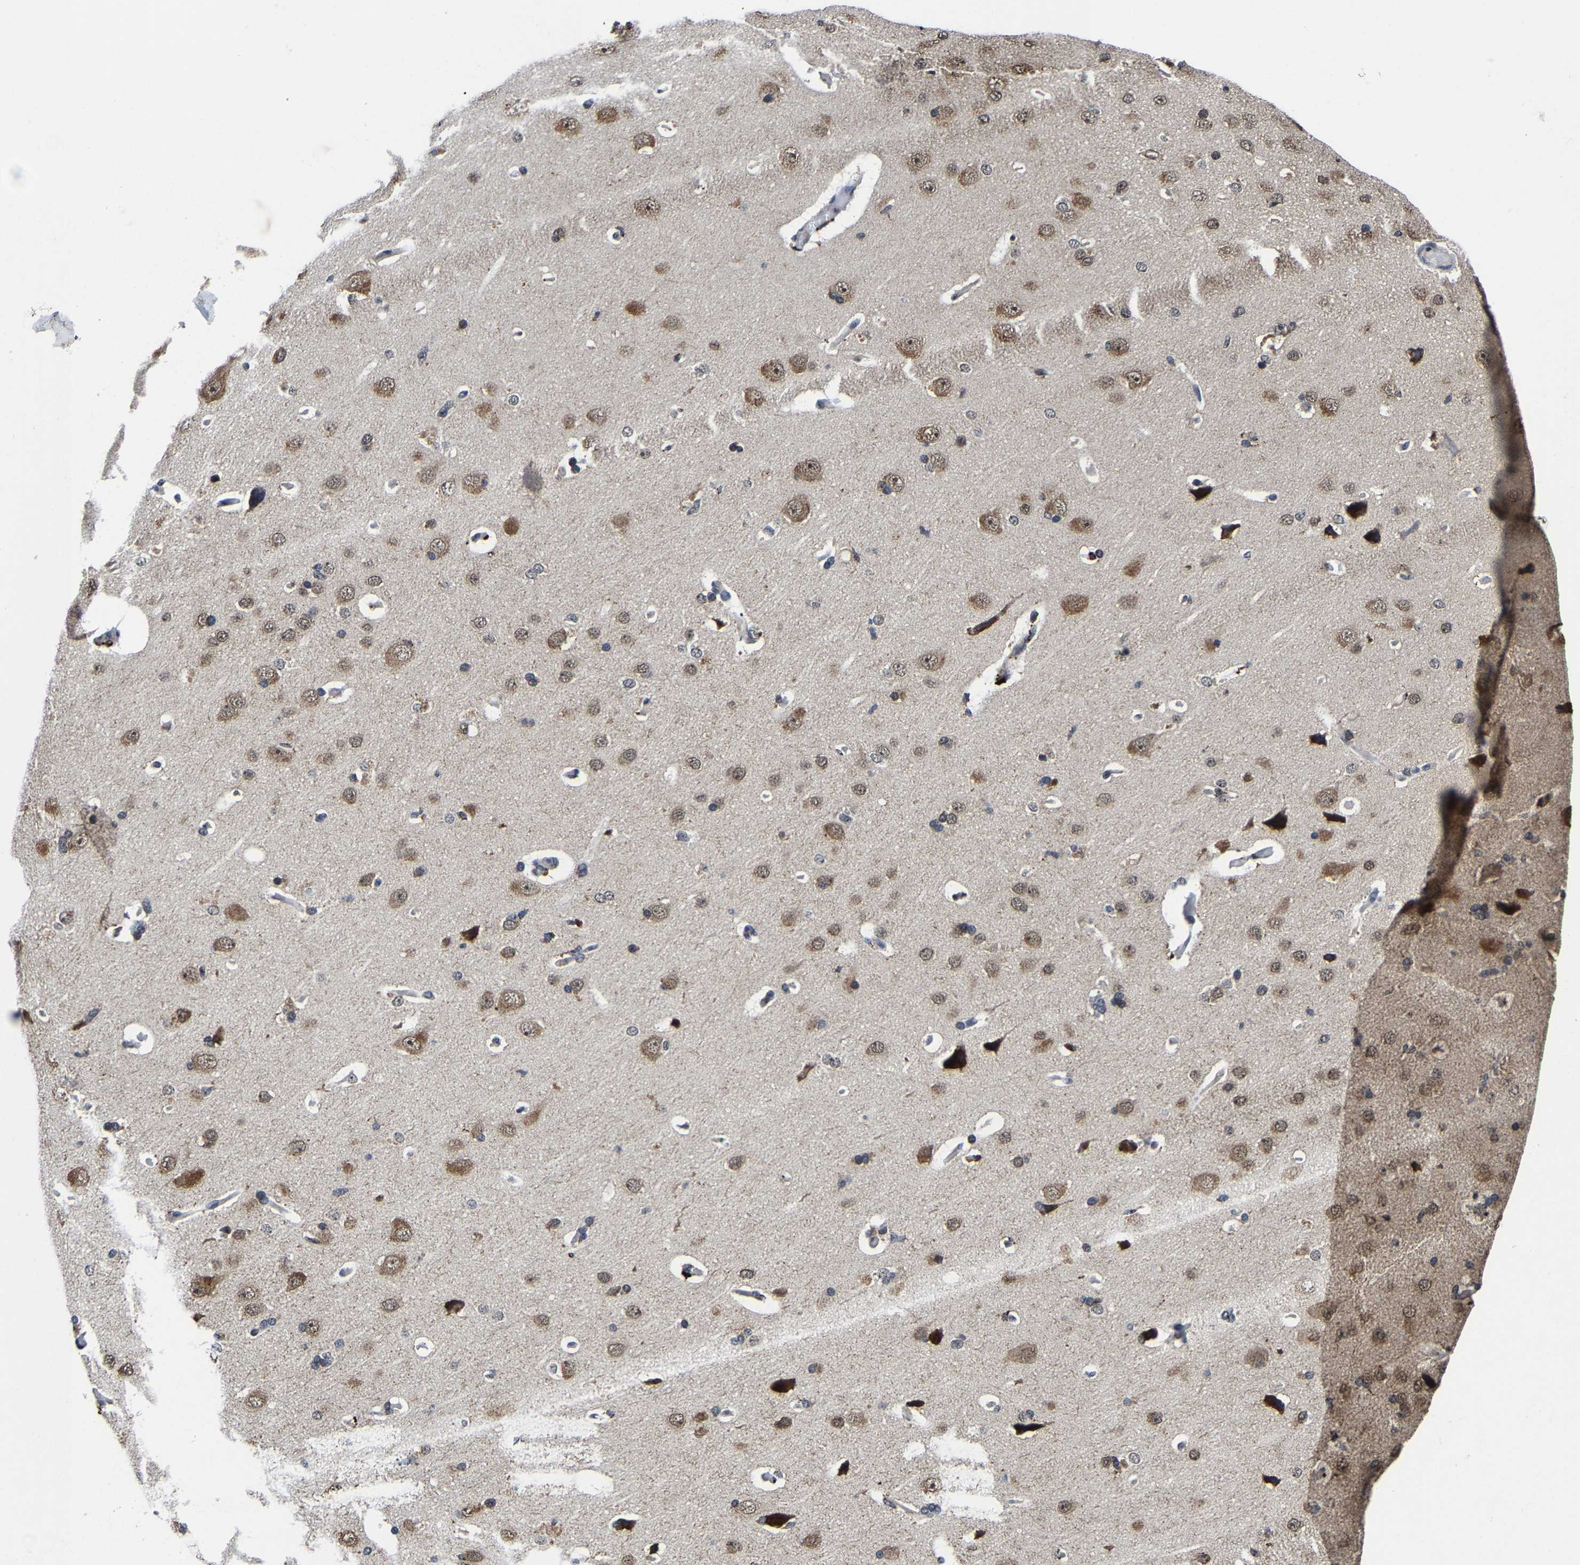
{"staining": {"intensity": "moderate", "quantity": "25%-75%", "location": "cytoplasmic/membranous"}, "tissue": "cerebral cortex", "cell_type": "Endothelial cells", "image_type": "normal", "snomed": [{"axis": "morphology", "description": "Normal tissue, NOS"}, {"axis": "topography", "description": "Cerebral cortex"}], "caption": "A histopathology image showing moderate cytoplasmic/membranous positivity in approximately 25%-75% of endothelial cells in normal cerebral cortex, as visualized by brown immunohistochemical staining.", "gene": "ZCCHC7", "patient": {"sex": "male", "age": 62}}